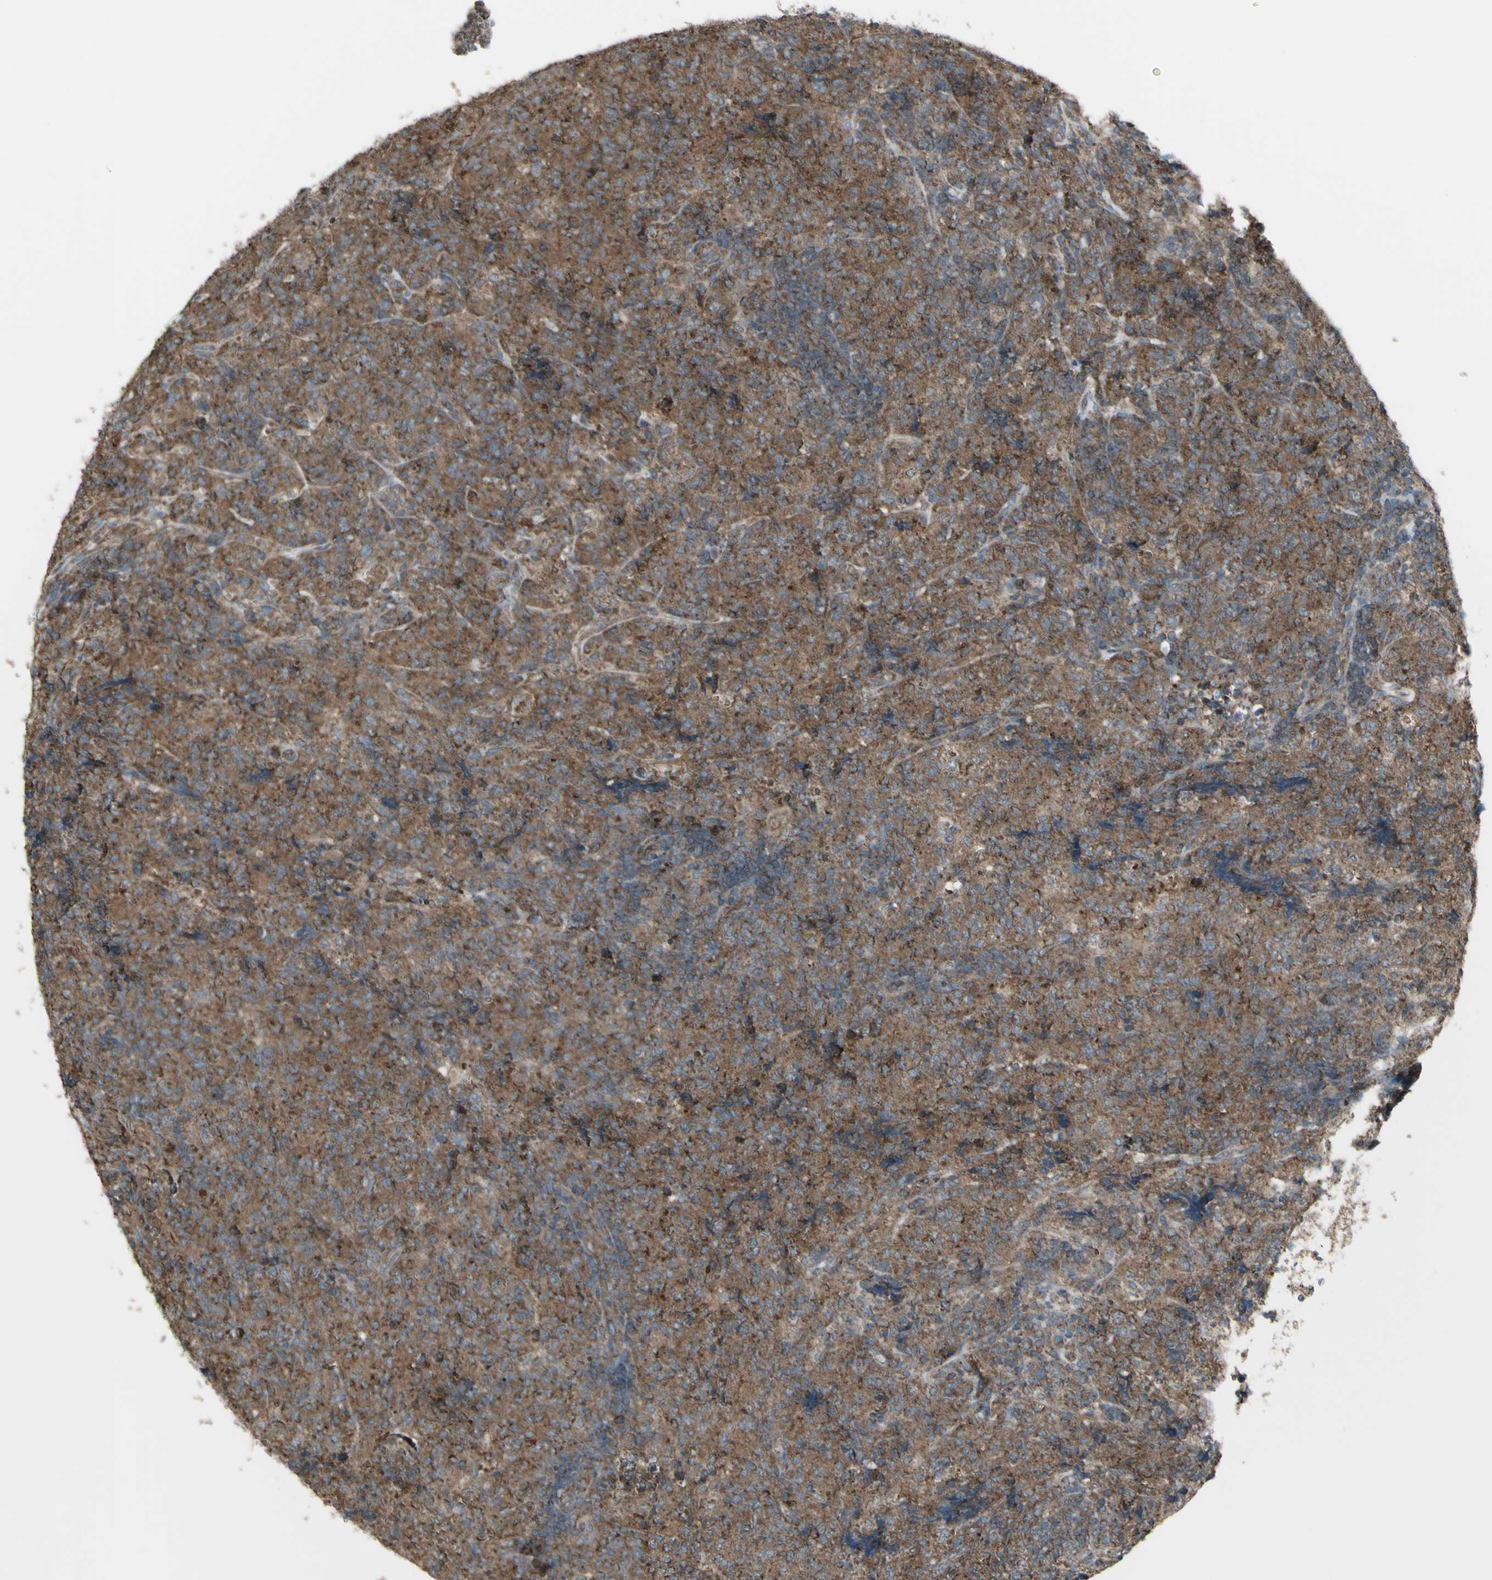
{"staining": {"intensity": "moderate", "quantity": ">75%", "location": "cytoplasmic/membranous"}, "tissue": "lymphoma", "cell_type": "Tumor cells", "image_type": "cancer", "snomed": [{"axis": "morphology", "description": "Malignant lymphoma, non-Hodgkin's type, High grade"}, {"axis": "topography", "description": "Tonsil"}], "caption": "DAB (3,3'-diaminobenzidine) immunohistochemical staining of high-grade malignant lymphoma, non-Hodgkin's type exhibits moderate cytoplasmic/membranous protein positivity in approximately >75% of tumor cells.", "gene": "SHC1", "patient": {"sex": "female", "age": 36}}